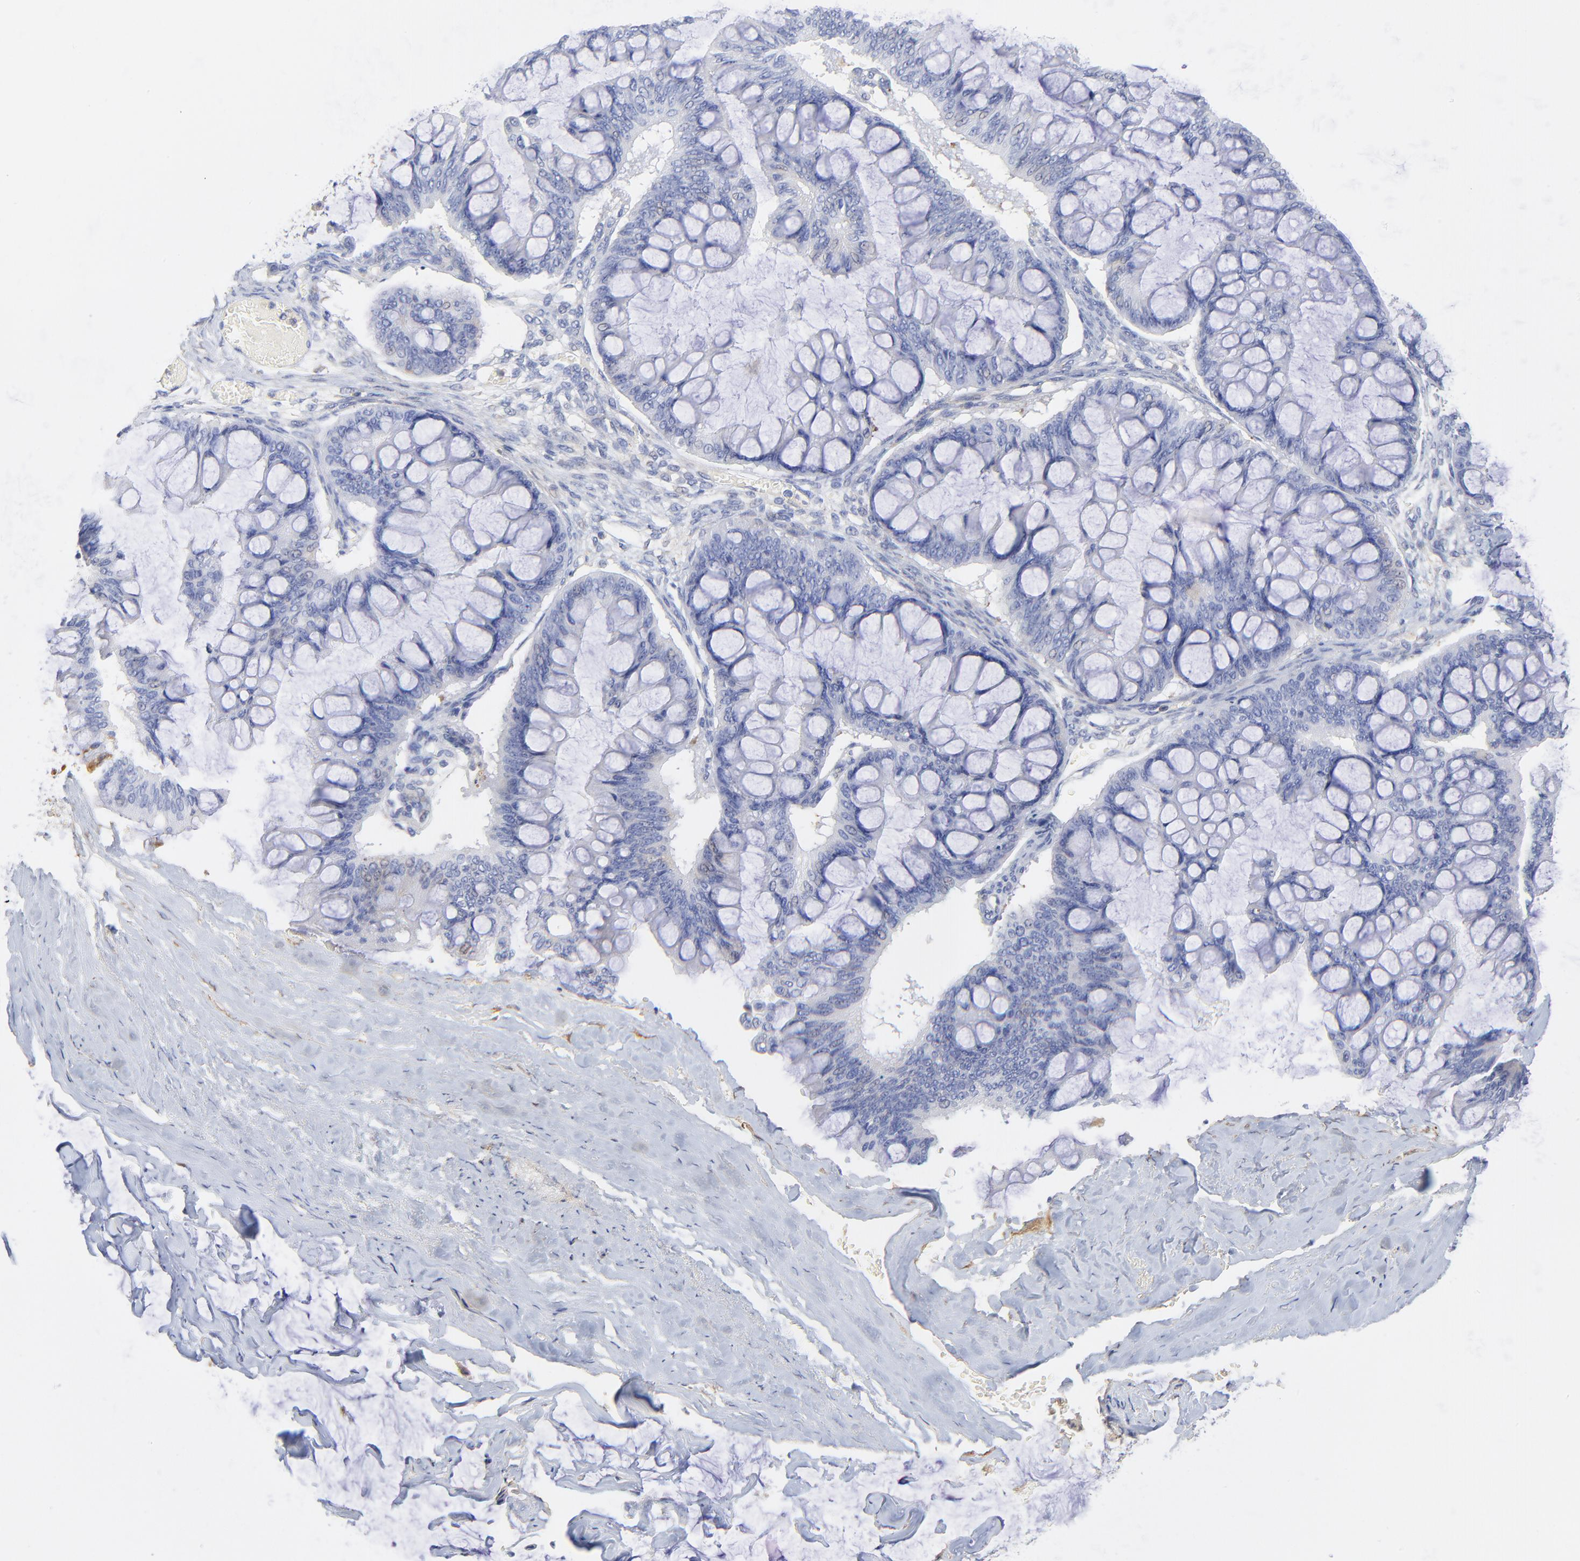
{"staining": {"intensity": "negative", "quantity": "none", "location": "none"}, "tissue": "ovarian cancer", "cell_type": "Tumor cells", "image_type": "cancer", "snomed": [{"axis": "morphology", "description": "Cystadenocarcinoma, mucinous, NOS"}, {"axis": "topography", "description": "Ovary"}], "caption": "The image displays no significant expression in tumor cells of ovarian cancer.", "gene": "MDGA2", "patient": {"sex": "female", "age": 73}}